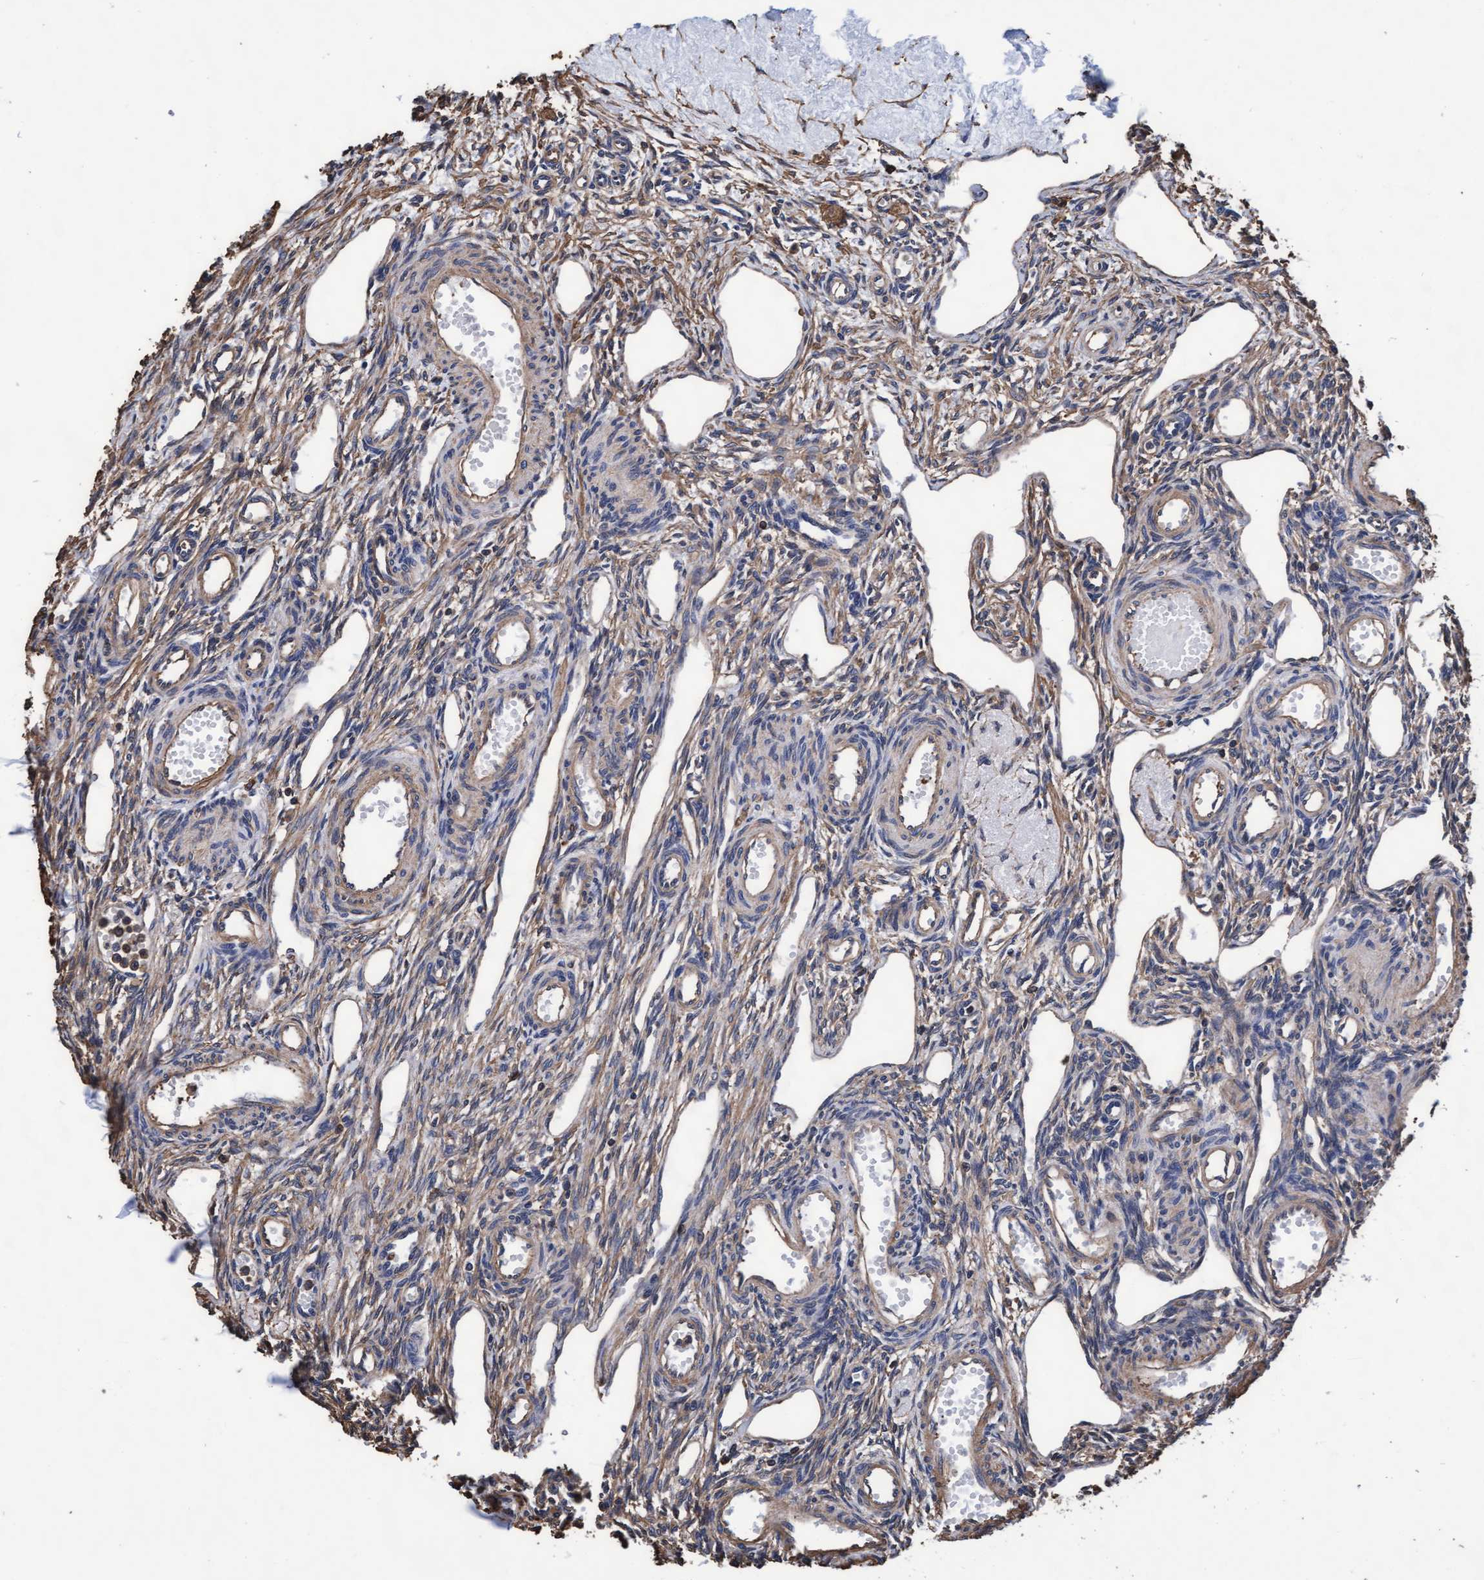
{"staining": {"intensity": "negative", "quantity": "none", "location": "none"}, "tissue": "ovary", "cell_type": "Ovarian stroma cells", "image_type": "normal", "snomed": [{"axis": "morphology", "description": "Normal tissue, NOS"}, {"axis": "topography", "description": "Ovary"}], "caption": "Immunohistochemistry image of benign human ovary stained for a protein (brown), which demonstrates no positivity in ovarian stroma cells. Brightfield microscopy of IHC stained with DAB (brown) and hematoxylin (blue), captured at high magnification.", "gene": "GRHPR", "patient": {"sex": "female", "age": 33}}